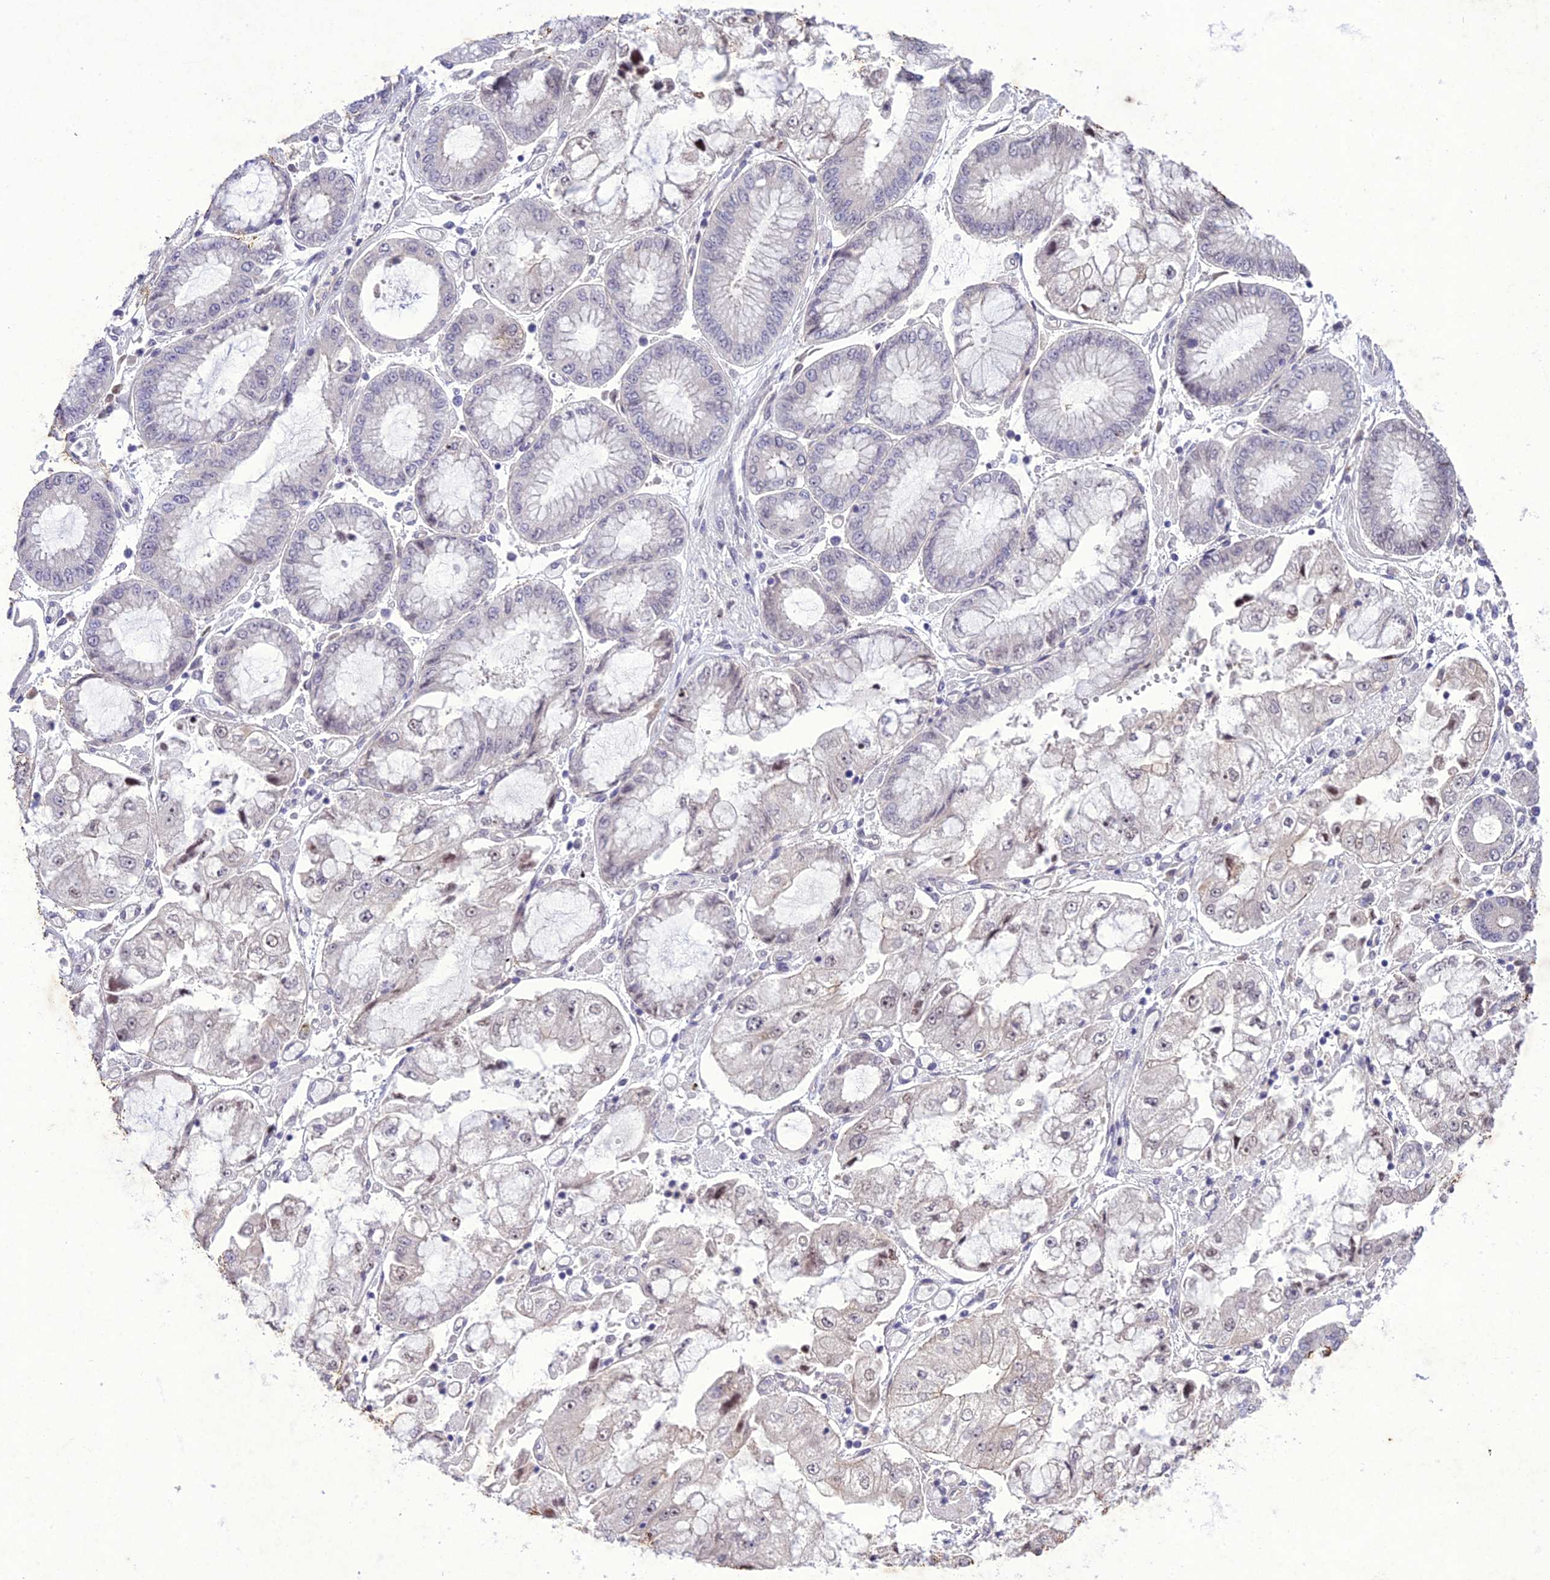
{"staining": {"intensity": "negative", "quantity": "none", "location": "none"}, "tissue": "stomach cancer", "cell_type": "Tumor cells", "image_type": "cancer", "snomed": [{"axis": "morphology", "description": "Adenocarcinoma, NOS"}, {"axis": "topography", "description": "Stomach"}], "caption": "DAB (3,3'-diaminobenzidine) immunohistochemical staining of human stomach cancer (adenocarcinoma) shows no significant expression in tumor cells. (Stains: DAB (3,3'-diaminobenzidine) immunohistochemistry (IHC) with hematoxylin counter stain, Microscopy: brightfield microscopy at high magnification).", "gene": "ANKRD52", "patient": {"sex": "male", "age": 76}}